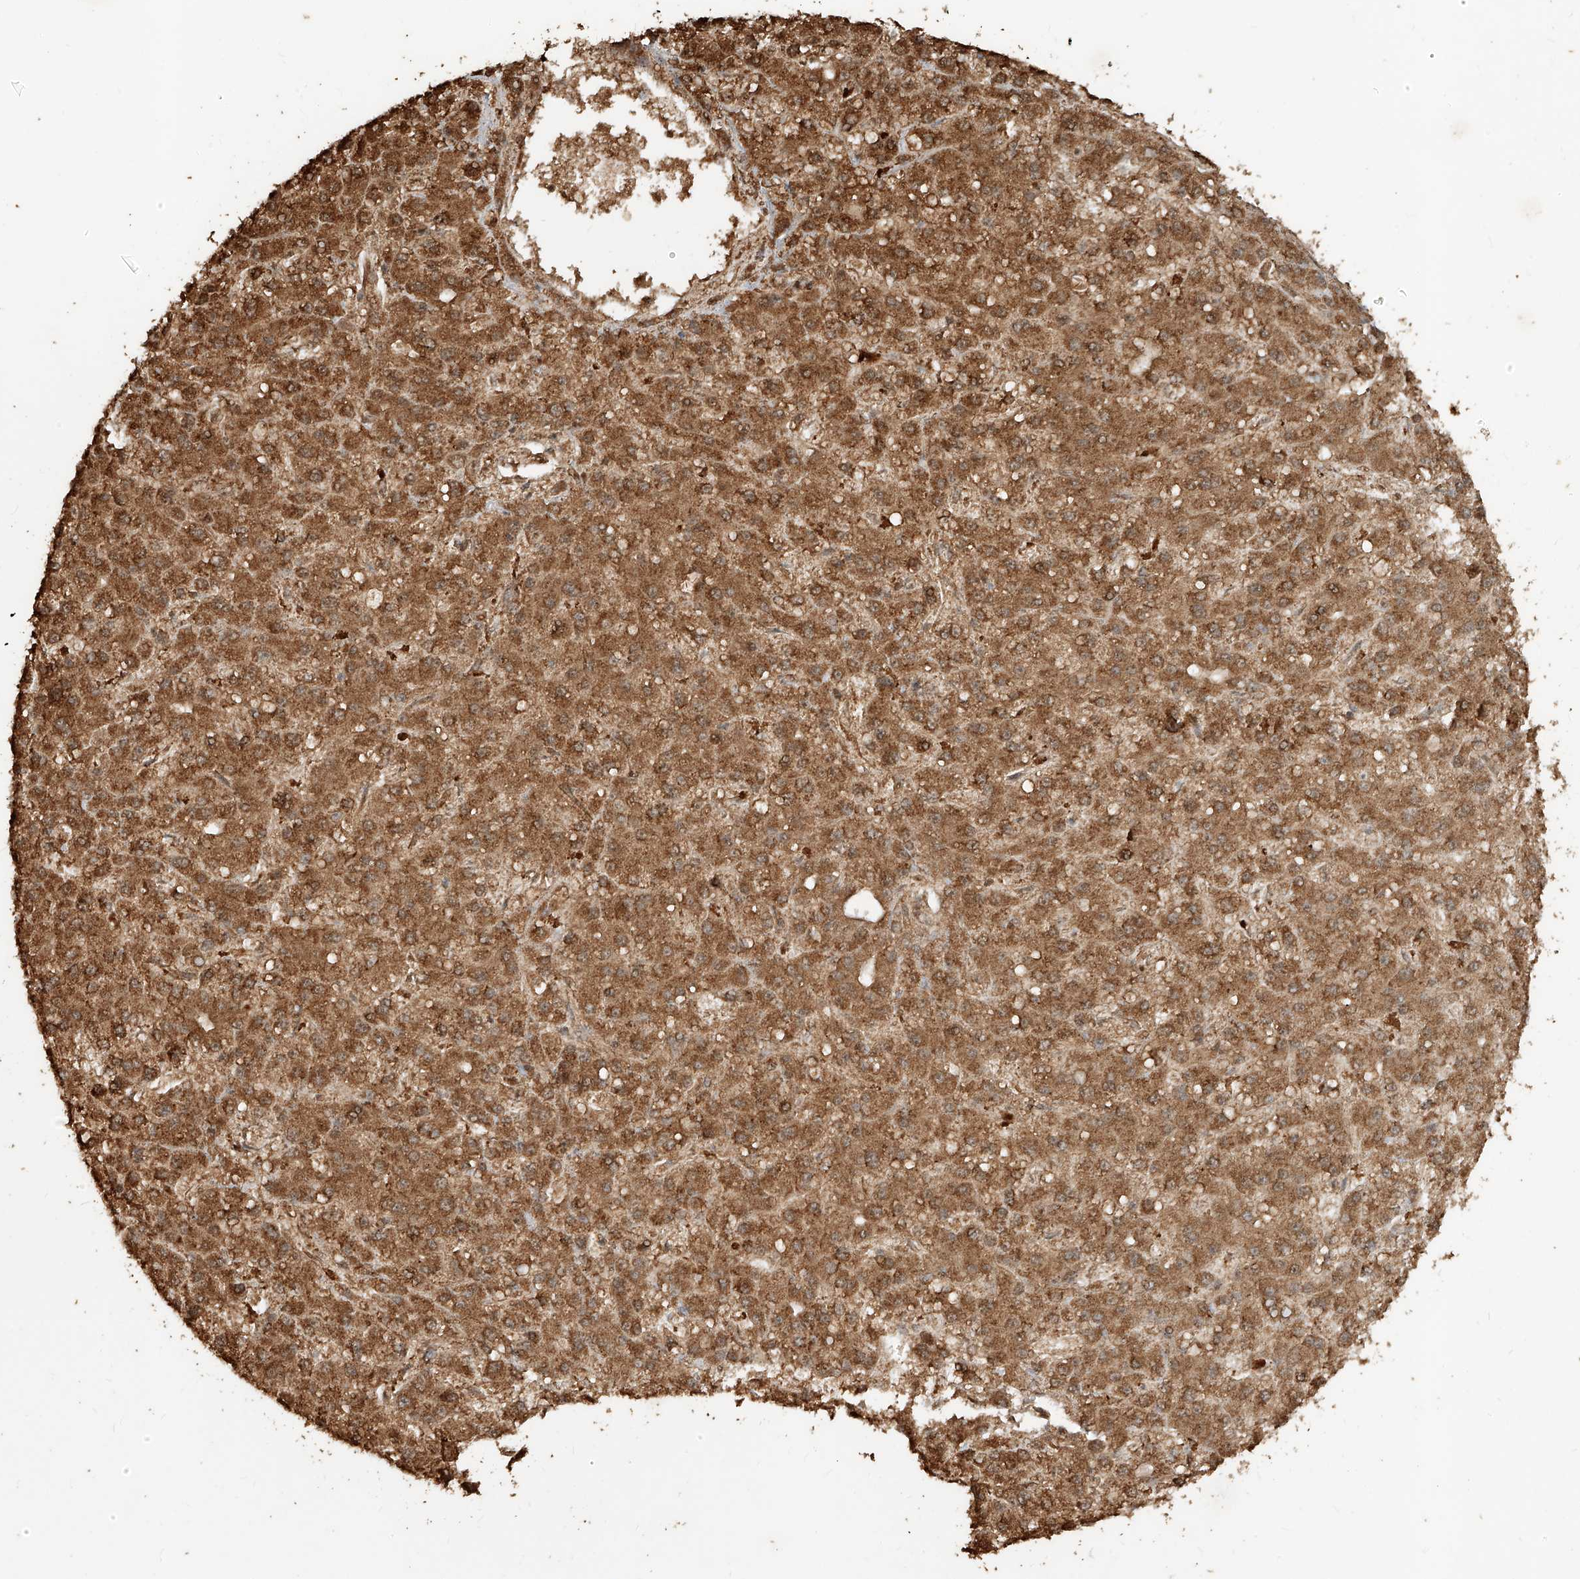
{"staining": {"intensity": "strong", "quantity": ">75%", "location": "cytoplasmic/membranous"}, "tissue": "liver cancer", "cell_type": "Tumor cells", "image_type": "cancer", "snomed": [{"axis": "morphology", "description": "Carcinoma, Hepatocellular, NOS"}, {"axis": "topography", "description": "Liver"}], "caption": "Liver cancer (hepatocellular carcinoma) was stained to show a protein in brown. There is high levels of strong cytoplasmic/membranous positivity in approximately >75% of tumor cells. Ihc stains the protein of interest in brown and the nuclei are stained blue.", "gene": "ZNF660", "patient": {"sex": "male", "age": 67}}